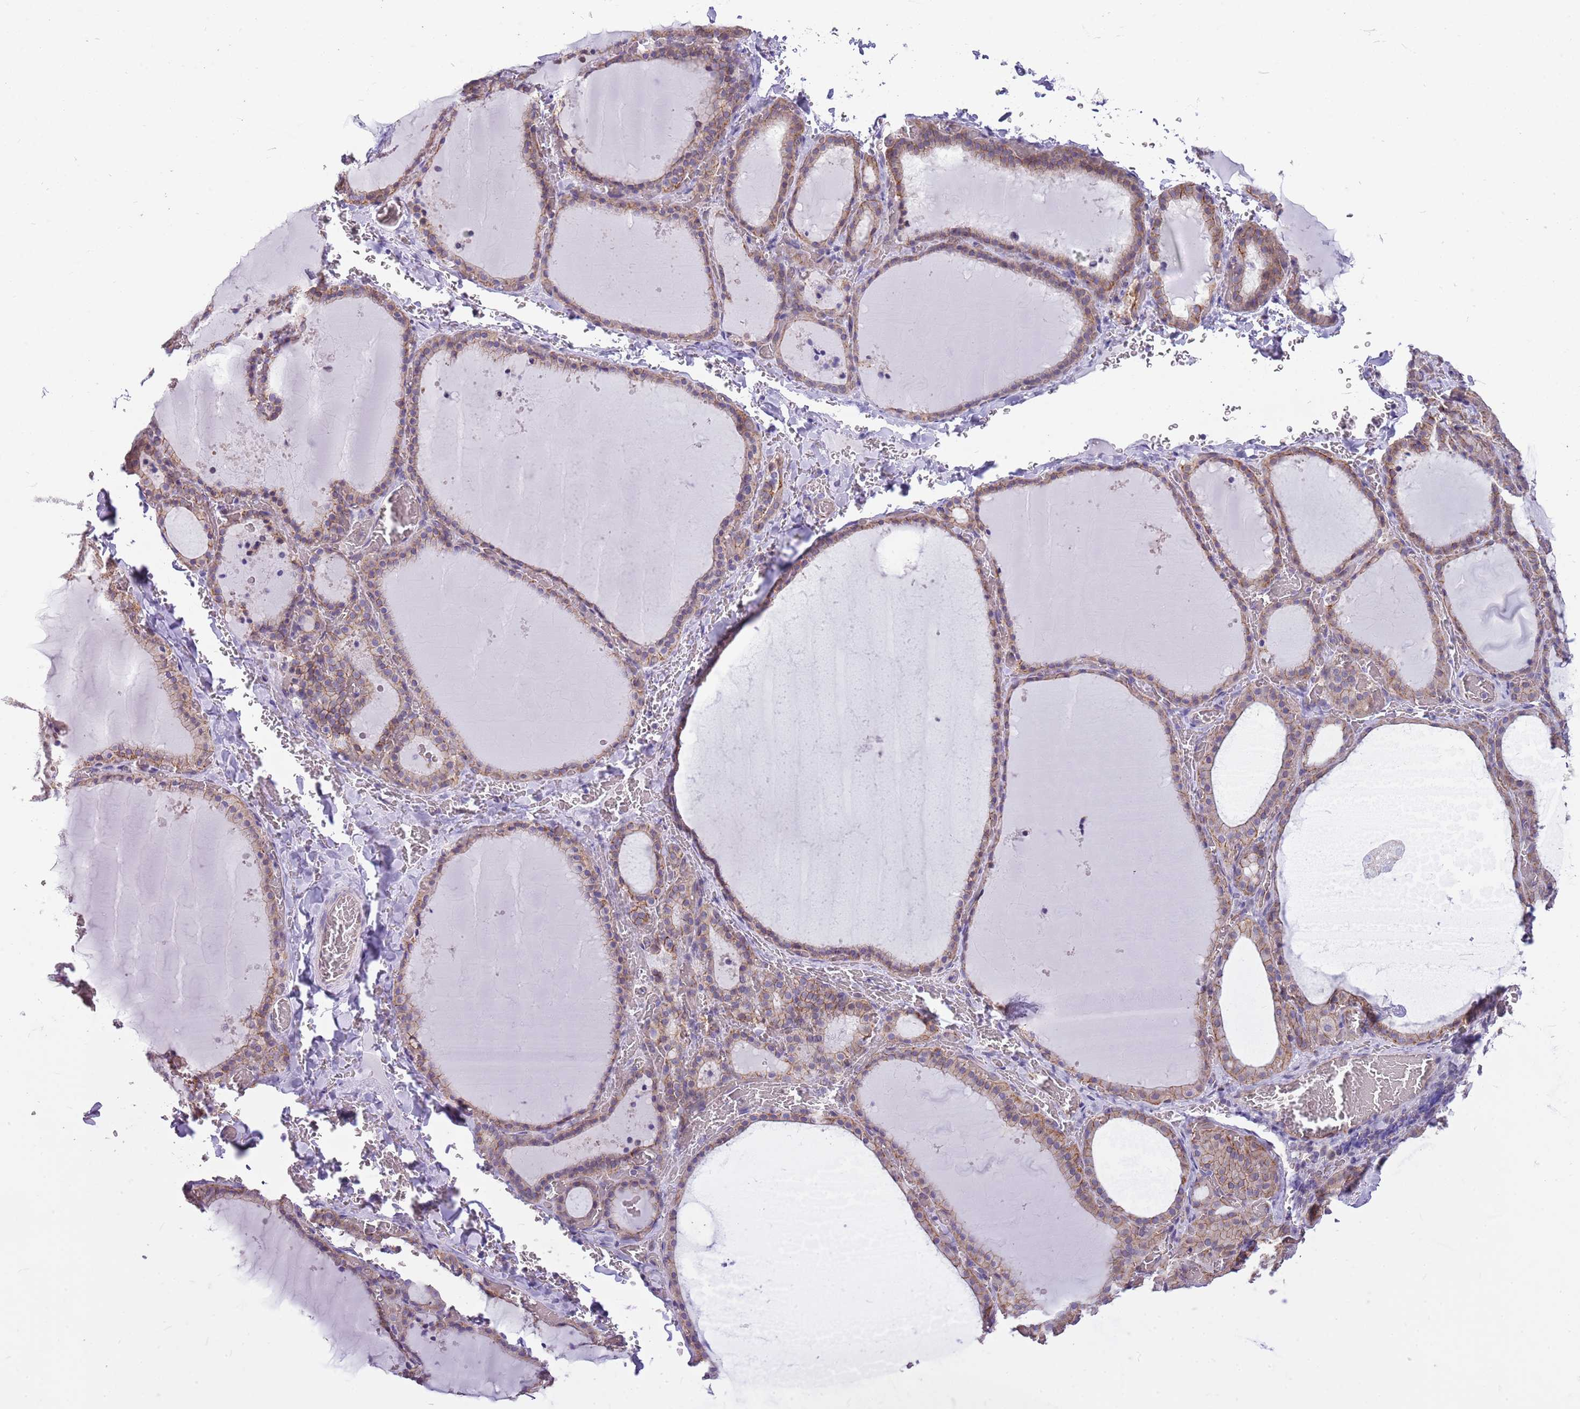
{"staining": {"intensity": "weak", "quantity": ">75%", "location": "cytoplasmic/membranous"}, "tissue": "thyroid gland", "cell_type": "Glandular cells", "image_type": "normal", "snomed": [{"axis": "morphology", "description": "Normal tissue, NOS"}, {"axis": "topography", "description": "Thyroid gland"}], "caption": "The immunohistochemical stain labels weak cytoplasmic/membranous positivity in glandular cells of benign thyroid gland. The staining was performed using DAB to visualize the protein expression in brown, while the nuclei were stained in blue with hematoxylin (Magnification: 20x).", "gene": "PARP8", "patient": {"sex": "female", "age": 39}}